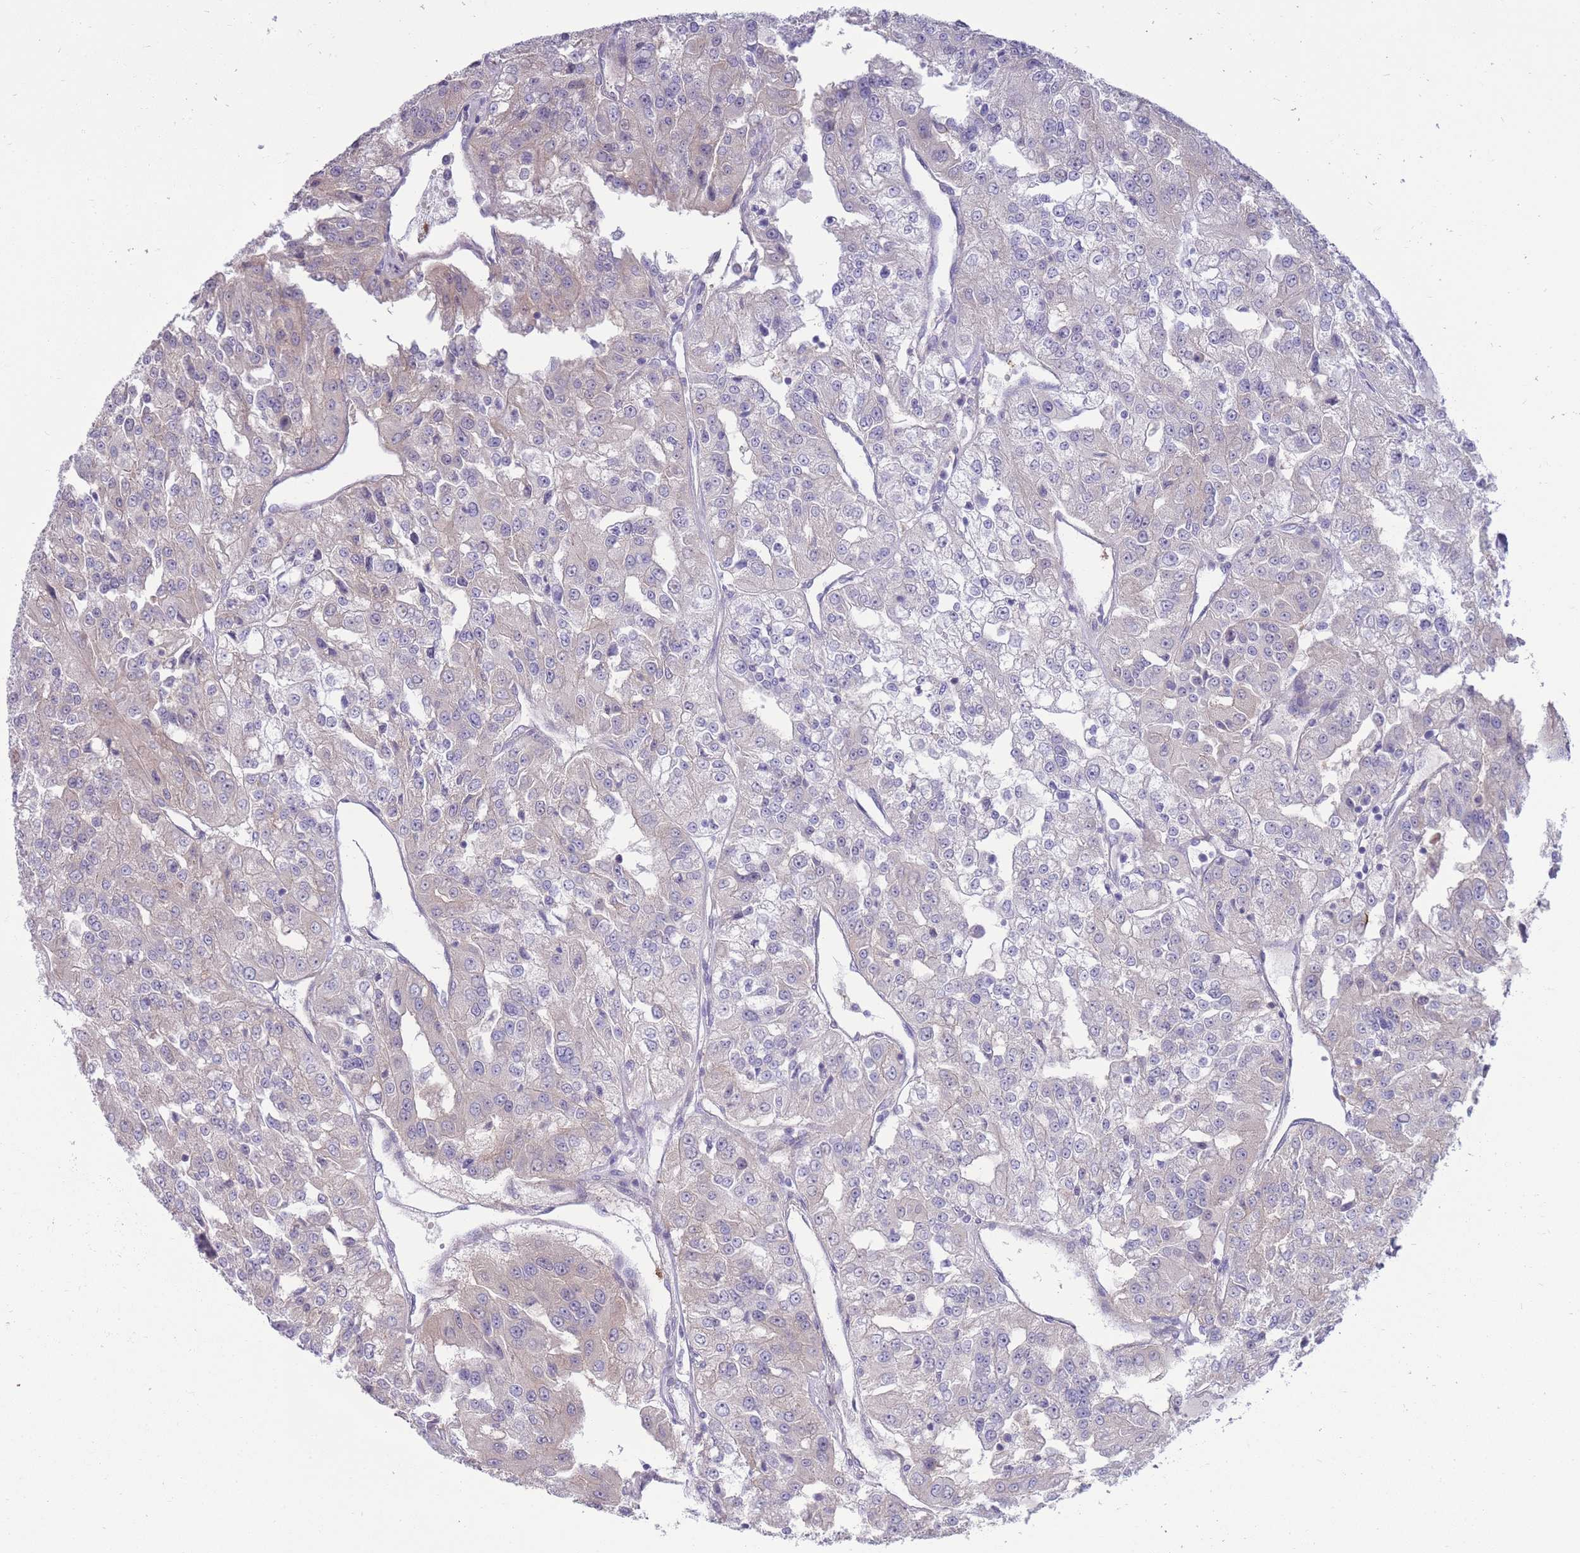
{"staining": {"intensity": "weak", "quantity": "<25%", "location": "cytoplasmic/membranous"}, "tissue": "renal cancer", "cell_type": "Tumor cells", "image_type": "cancer", "snomed": [{"axis": "morphology", "description": "Adenocarcinoma, NOS"}, {"axis": "topography", "description": "Kidney"}], "caption": "Adenocarcinoma (renal) was stained to show a protein in brown. There is no significant expression in tumor cells.", "gene": "RGS11", "patient": {"sex": "female", "age": 63}}